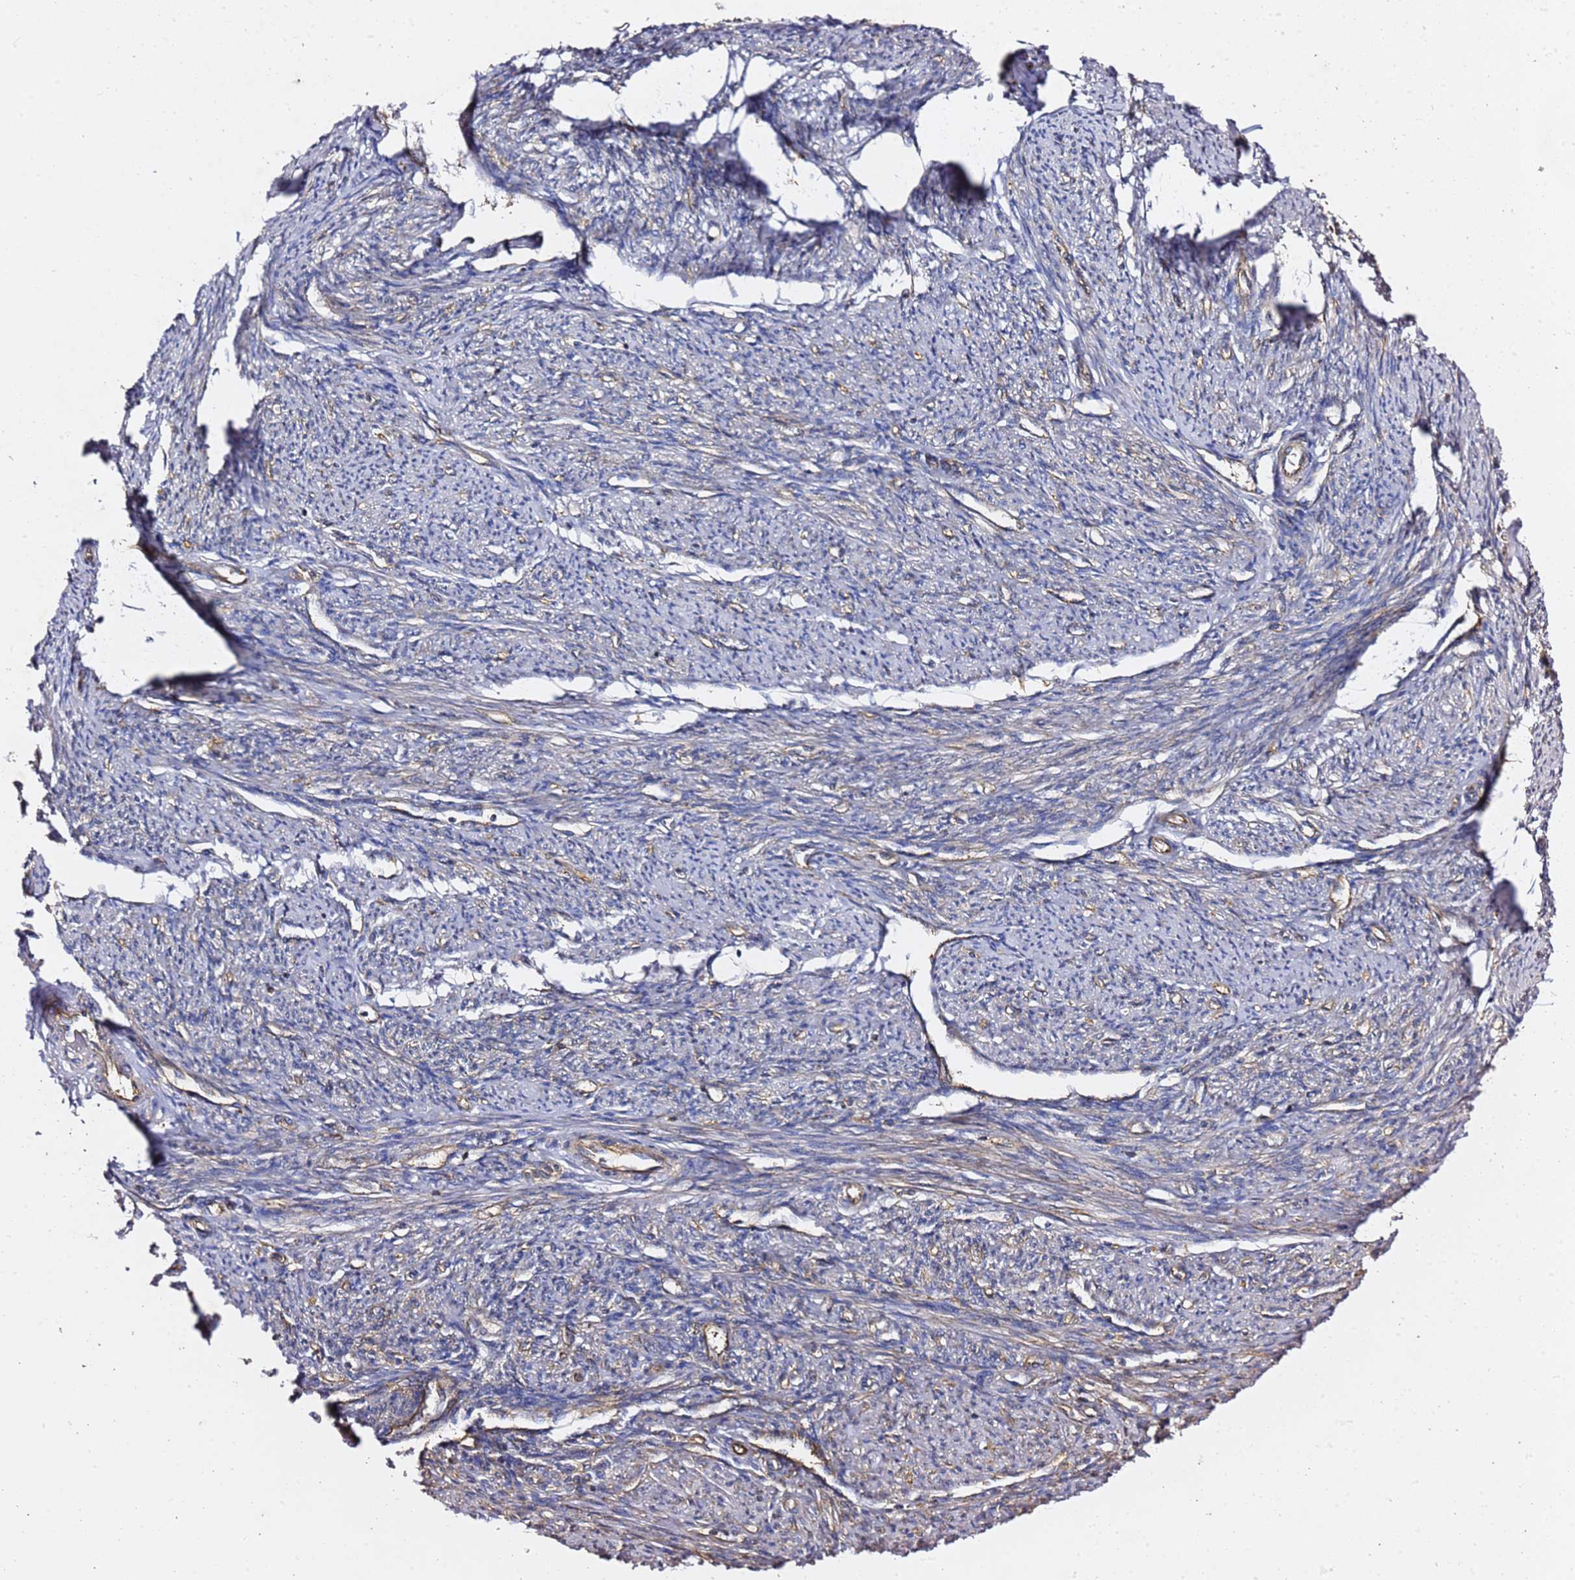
{"staining": {"intensity": "moderate", "quantity": "25%-75%", "location": "cytoplasmic/membranous"}, "tissue": "smooth muscle", "cell_type": "Smooth muscle cells", "image_type": "normal", "snomed": [{"axis": "morphology", "description": "Normal tissue, NOS"}, {"axis": "topography", "description": "Smooth muscle"}, {"axis": "topography", "description": "Uterus"}], "caption": "IHC photomicrograph of normal smooth muscle: human smooth muscle stained using IHC demonstrates medium levels of moderate protein expression localized specifically in the cytoplasmic/membranous of smooth muscle cells, appearing as a cytoplasmic/membranous brown color.", "gene": "TPST1", "patient": {"sex": "female", "age": 59}}